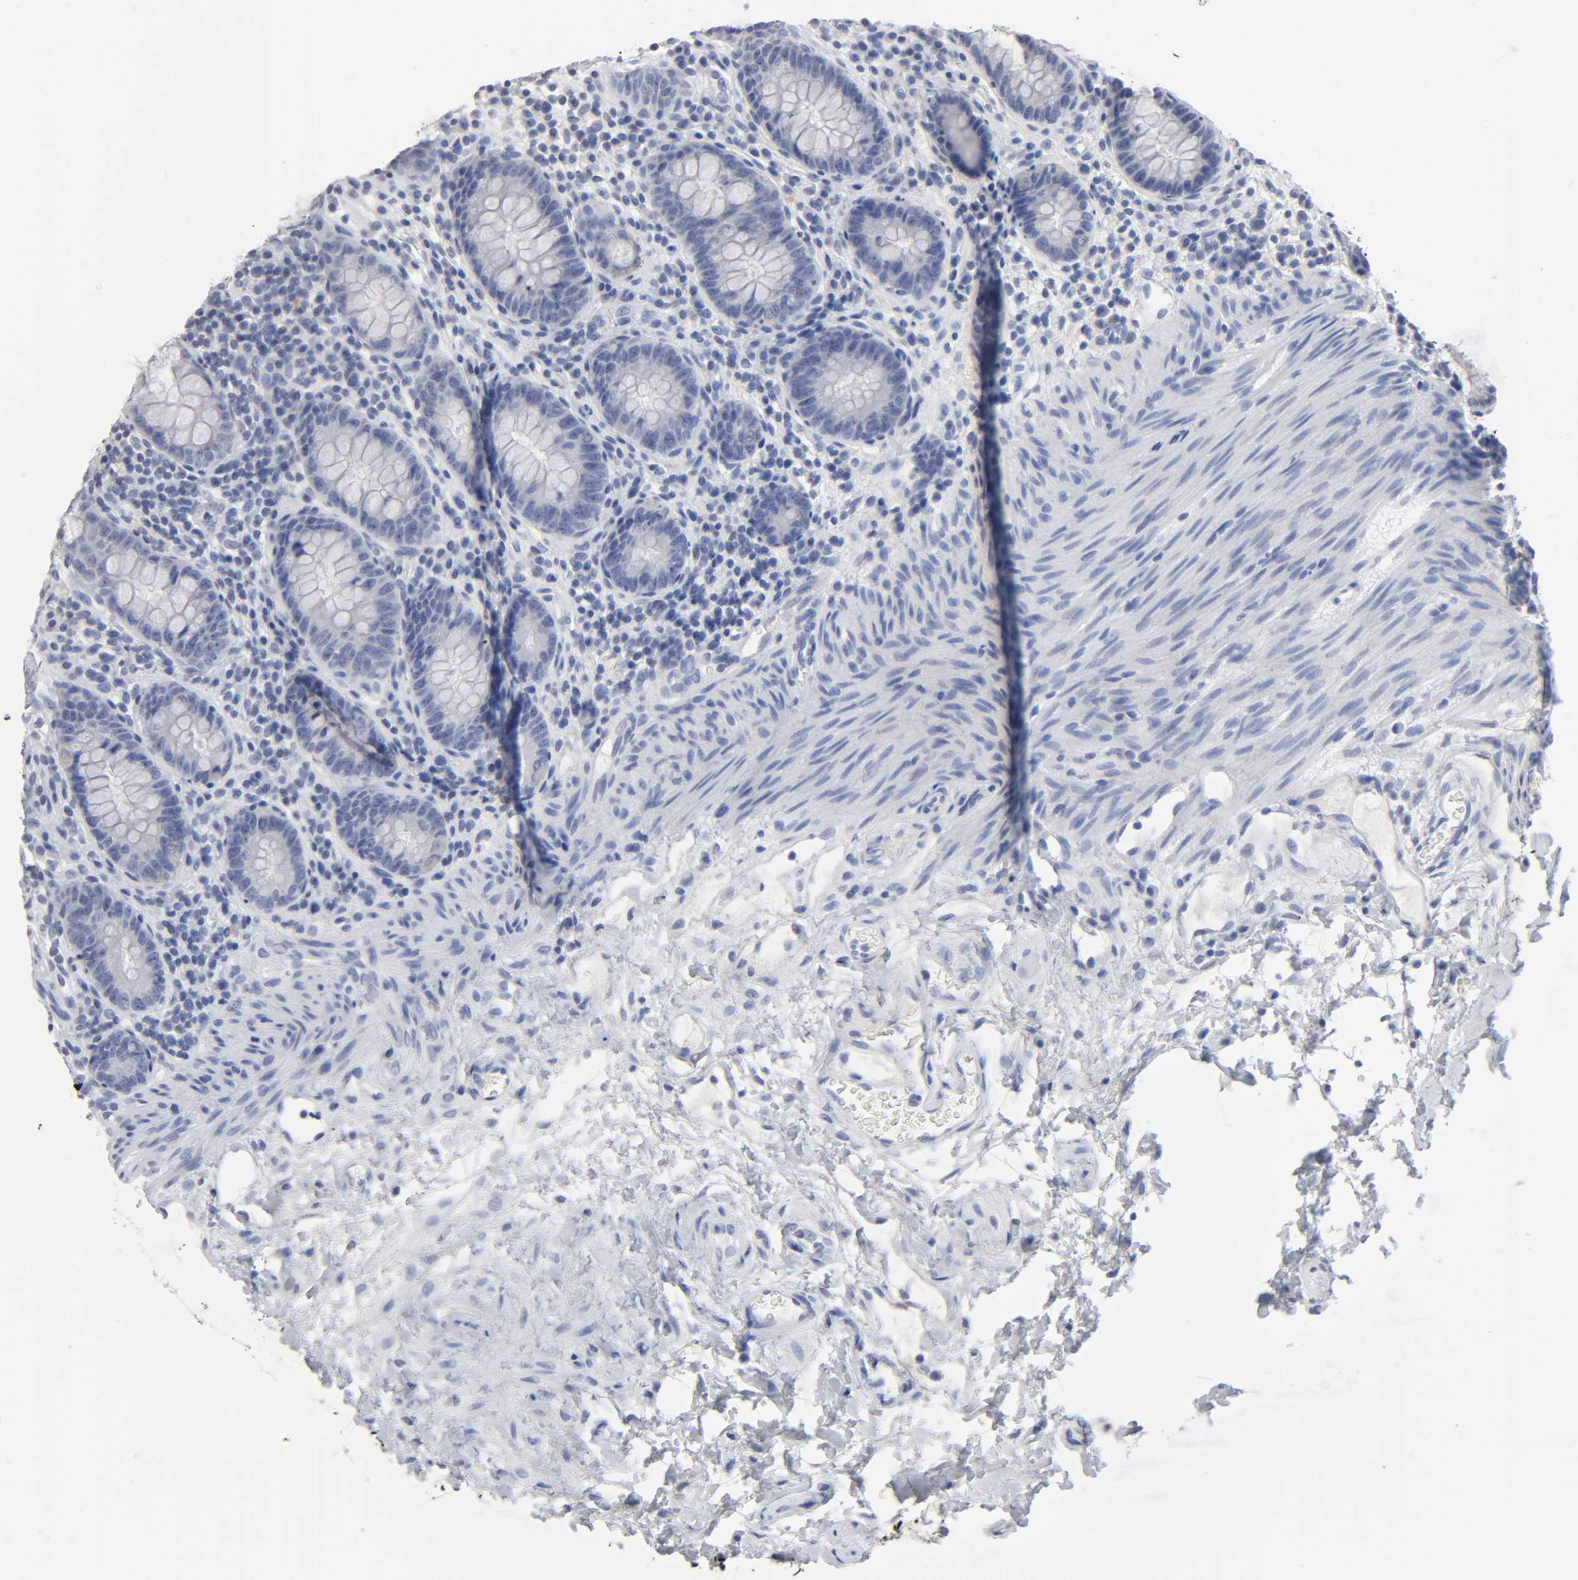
{"staining": {"intensity": "negative", "quantity": "none", "location": "none"}, "tissue": "colon", "cell_type": "Endothelial cells", "image_type": "normal", "snomed": [{"axis": "morphology", "description": "Normal tissue, NOS"}, {"axis": "topography", "description": "Colon"}], "caption": "Immunohistochemistry (IHC) histopathology image of unremarkable colon: colon stained with DAB (3,3'-diaminobenzidine) reveals no significant protein positivity in endothelial cells. (IHC, brightfield microscopy, high magnification).", "gene": "SLCO1B3", "patient": {"sex": "female", "age": 46}}